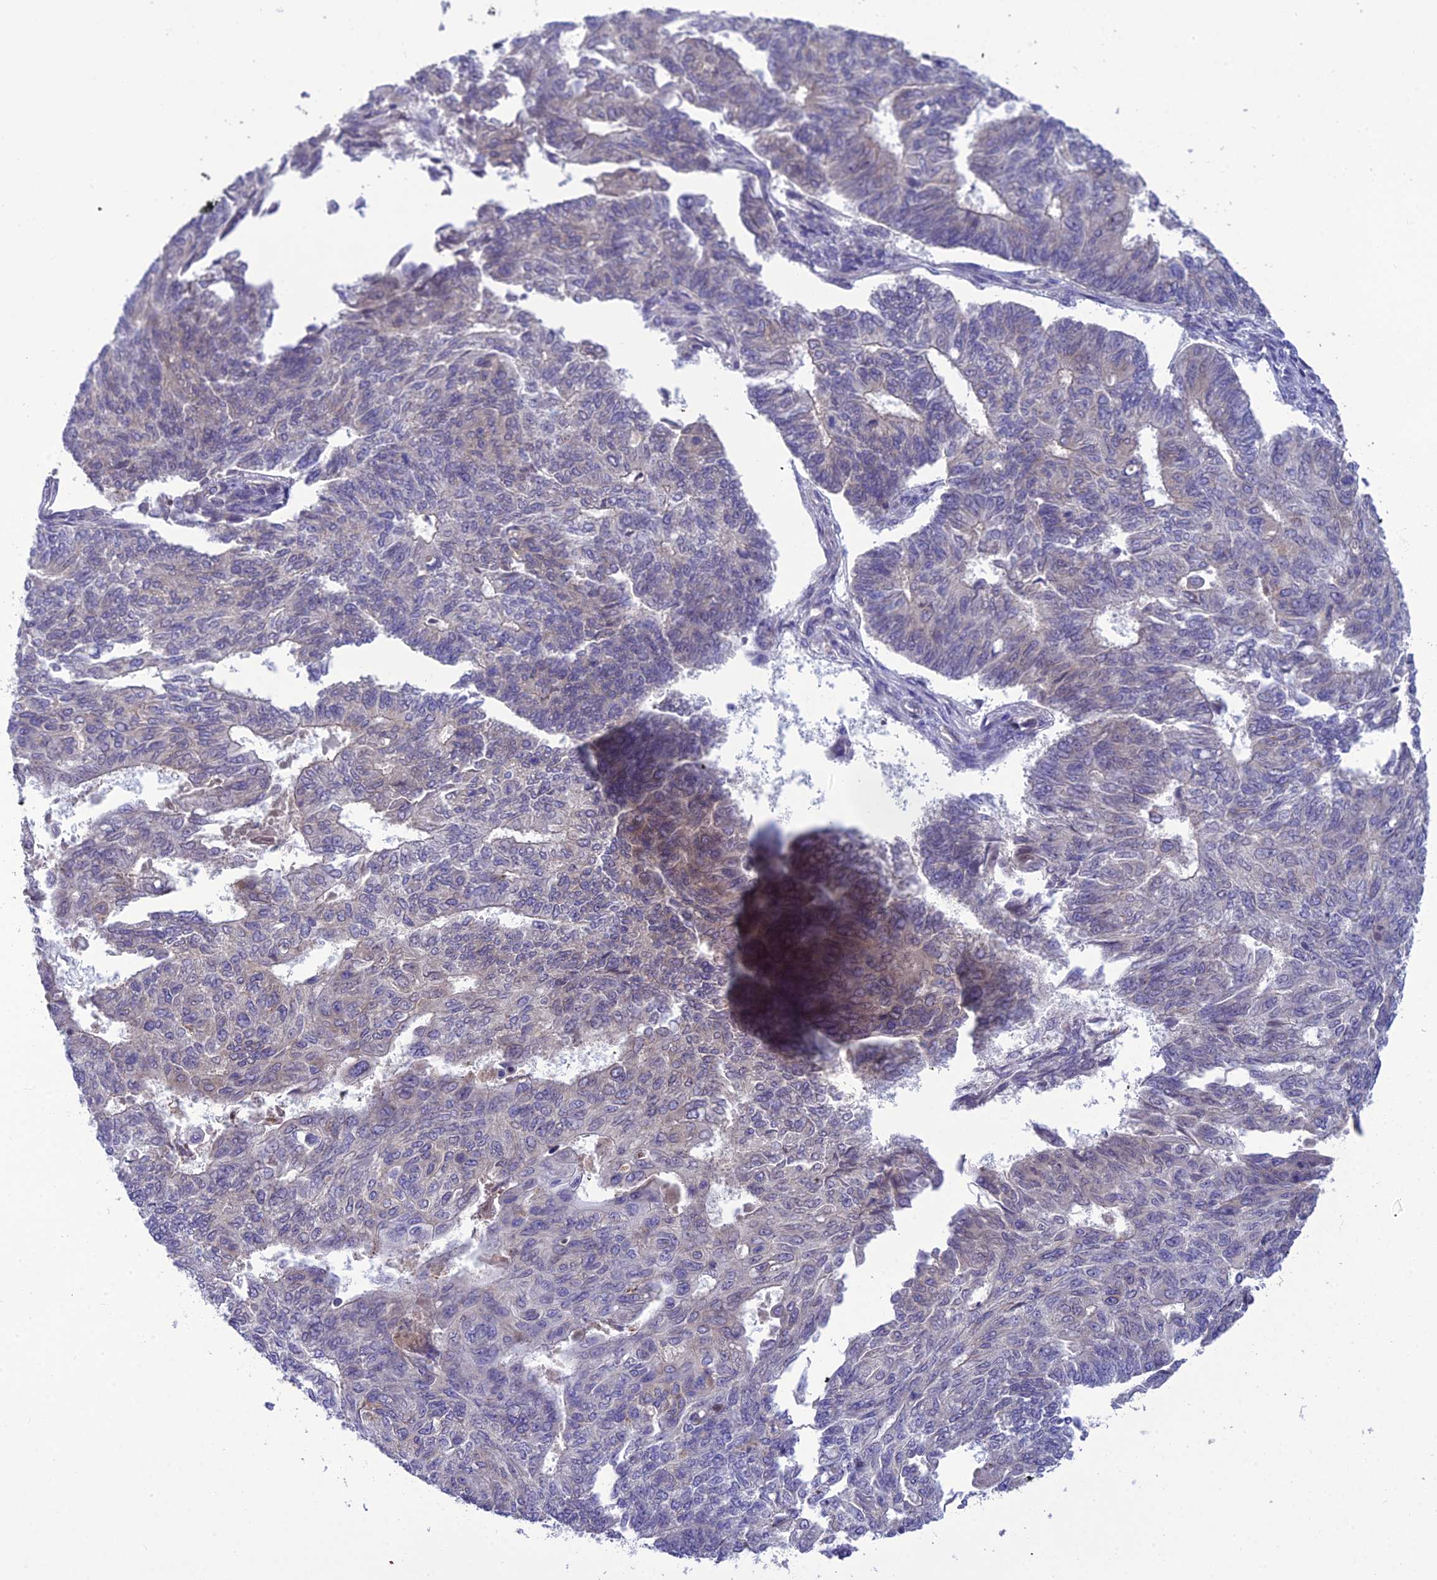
{"staining": {"intensity": "weak", "quantity": "<25%", "location": "cytoplasmic/membranous"}, "tissue": "endometrial cancer", "cell_type": "Tumor cells", "image_type": "cancer", "snomed": [{"axis": "morphology", "description": "Adenocarcinoma, NOS"}, {"axis": "topography", "description": "Endometrium"}], "caption": "Endometrial adenocarcinoma stained for a protein using IHC reveals no staining tumor cells.", "gene": "GOLPH3", "patient": {"sex": "female", "age": 32}}